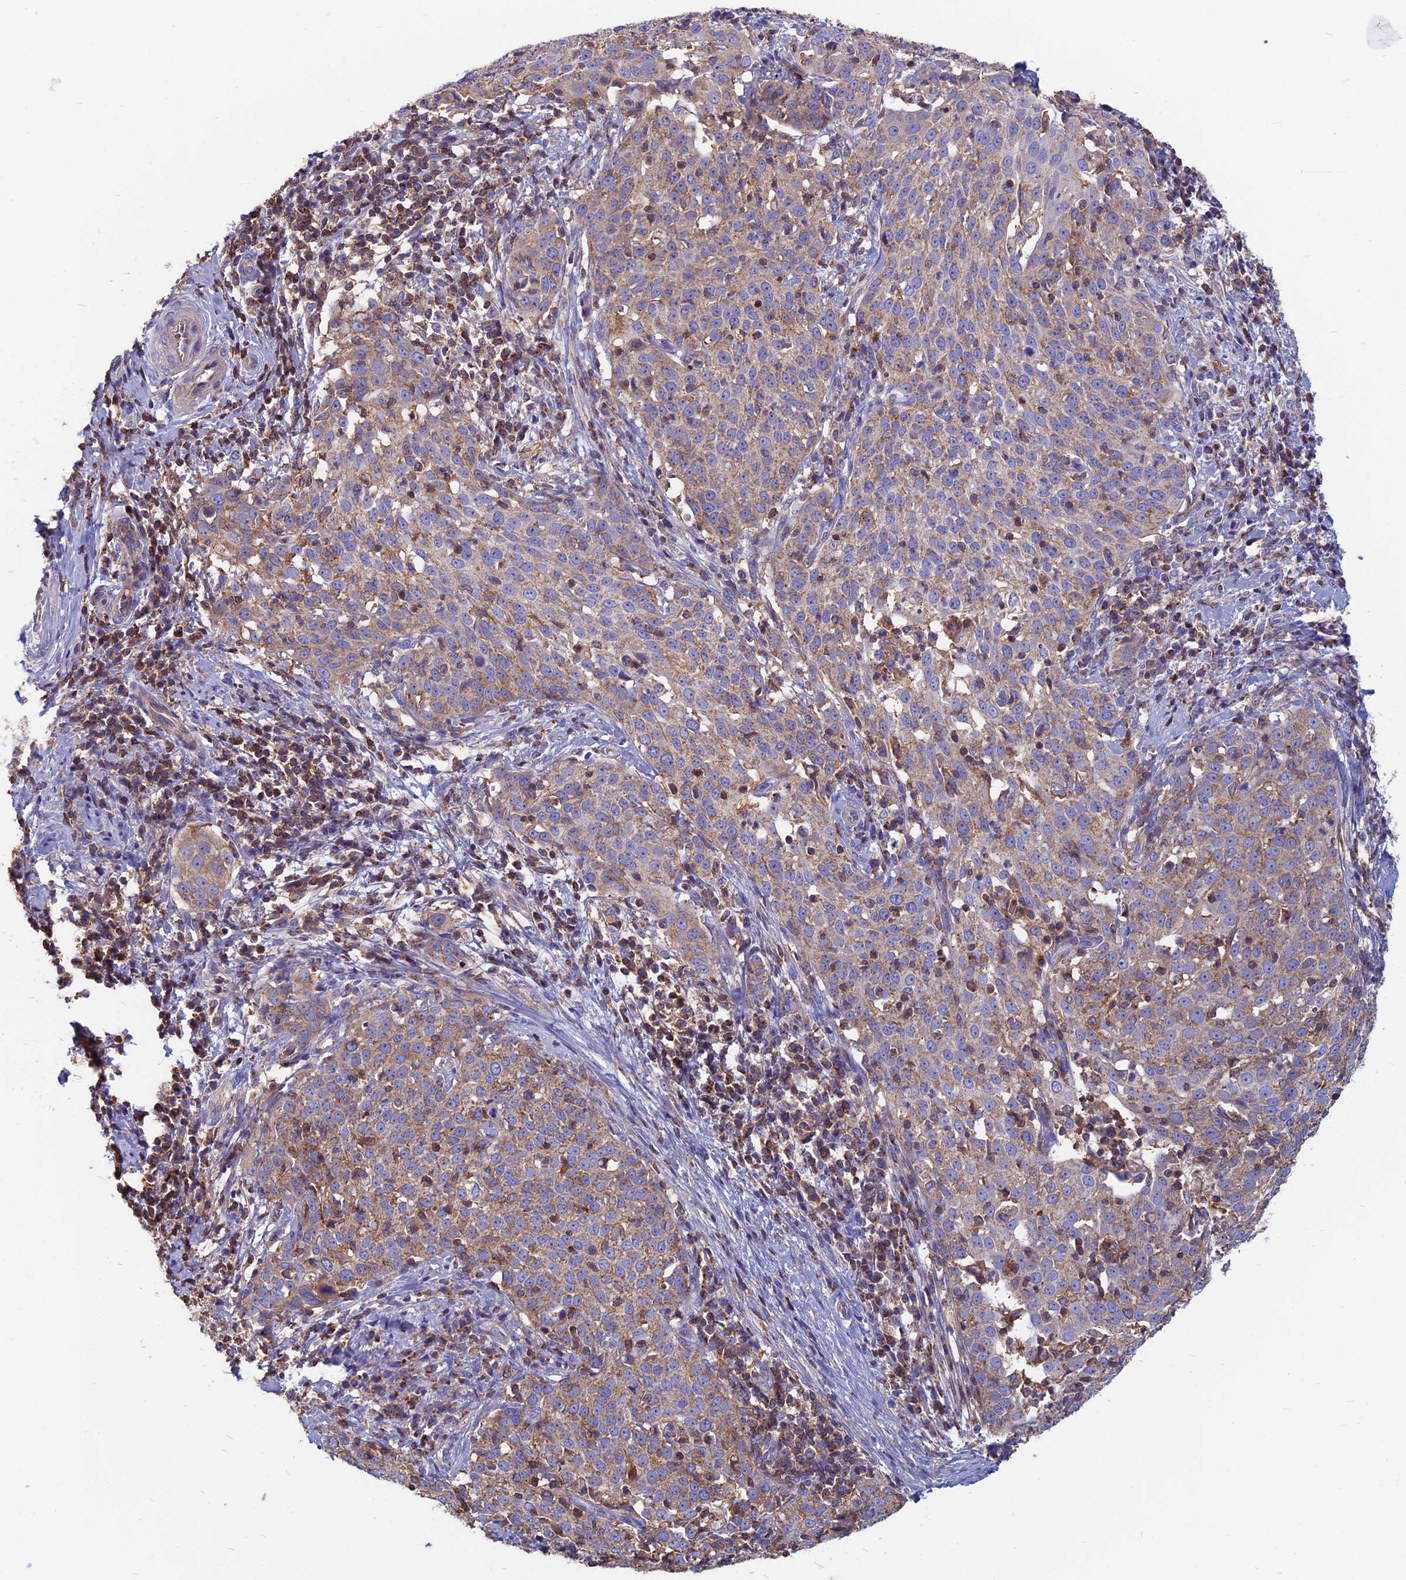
{"staining": {"intensity": "weak", "quantity": "25%-75%", "location": "cytoplasmic/membranous"}, "tissue": "cervical cancer", "cell_type": "Tumor cells", "image_type": "cancer", "snomed": [{"axis": "morphology", "description": "Squamous cell carcinoma, NOS"}, {"axis": "topography", "description": "Cervix"}], "caption": "High-magnification brightfield microscopy of cervical squamous cell carcinoma stained with DAB (brown) and counterstained with hematoxylin (blue). tumor cells exhibit weak cytoplasmic/membranous staining is identified in about25%-75% of cells.", "gene": "HSD17B8", "patient": {"sex": "female", "age": 57}}